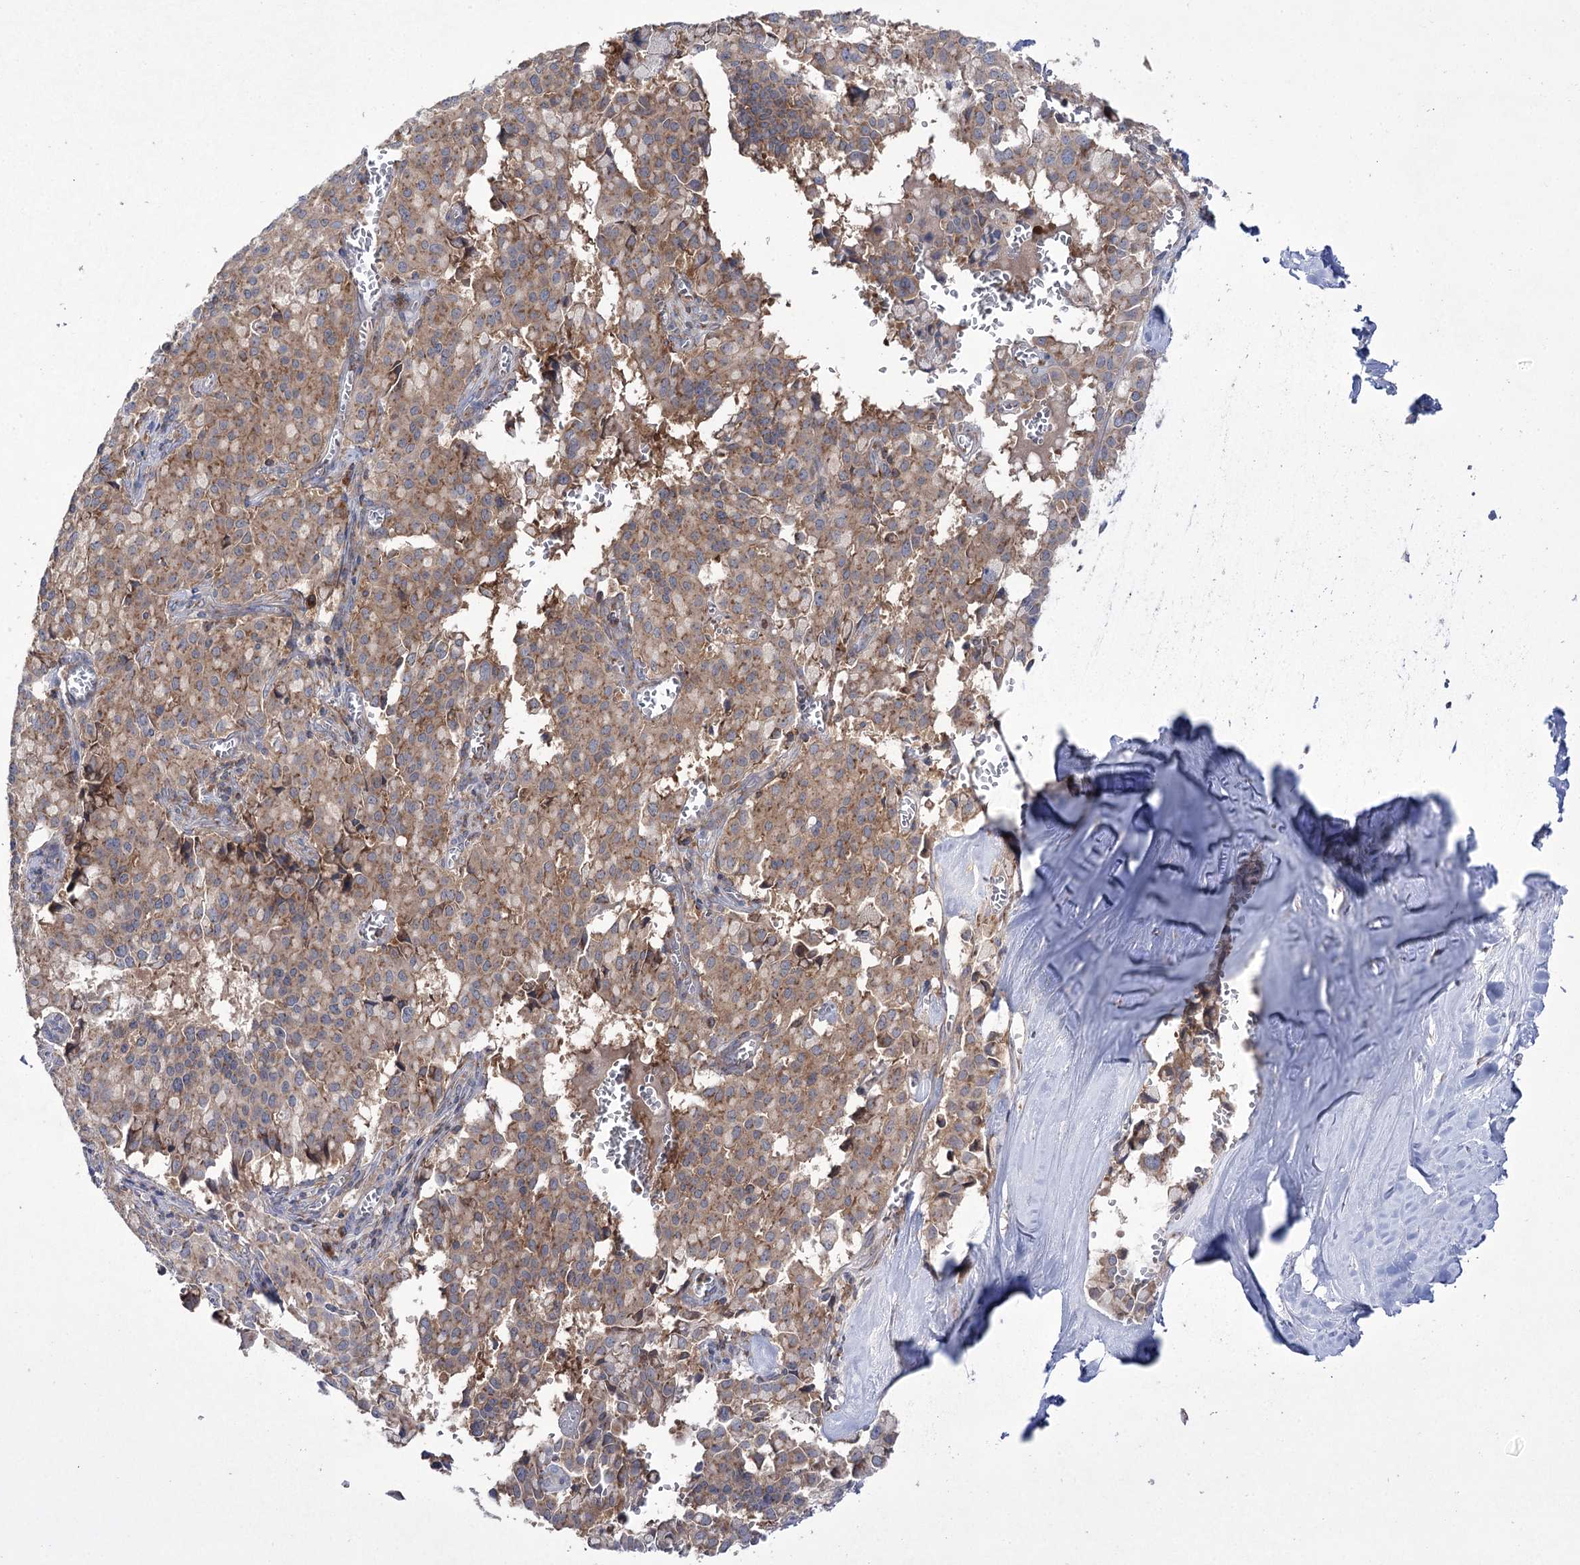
{"staining": {"intensity": "weak", "quantity": "25%-75%", "location": "cytoplasmic/membranous"}, "tissue": "pancreatic cancer", "cell_type": "Tumor cells", "image_type": "cancer", "snomed": [{"axis": "morphology", "description": "Adenocarcinoma, NOS"}, {"axis": "topography", "description": "Pancreas"}], "caption": "Weak cytoplasmic/membranous protein expression is present in about 25%-75% of tumor cells in pancreatic cancer.", "gene": "ZNF622", "patient": {"sex": "male", "age": 65}}